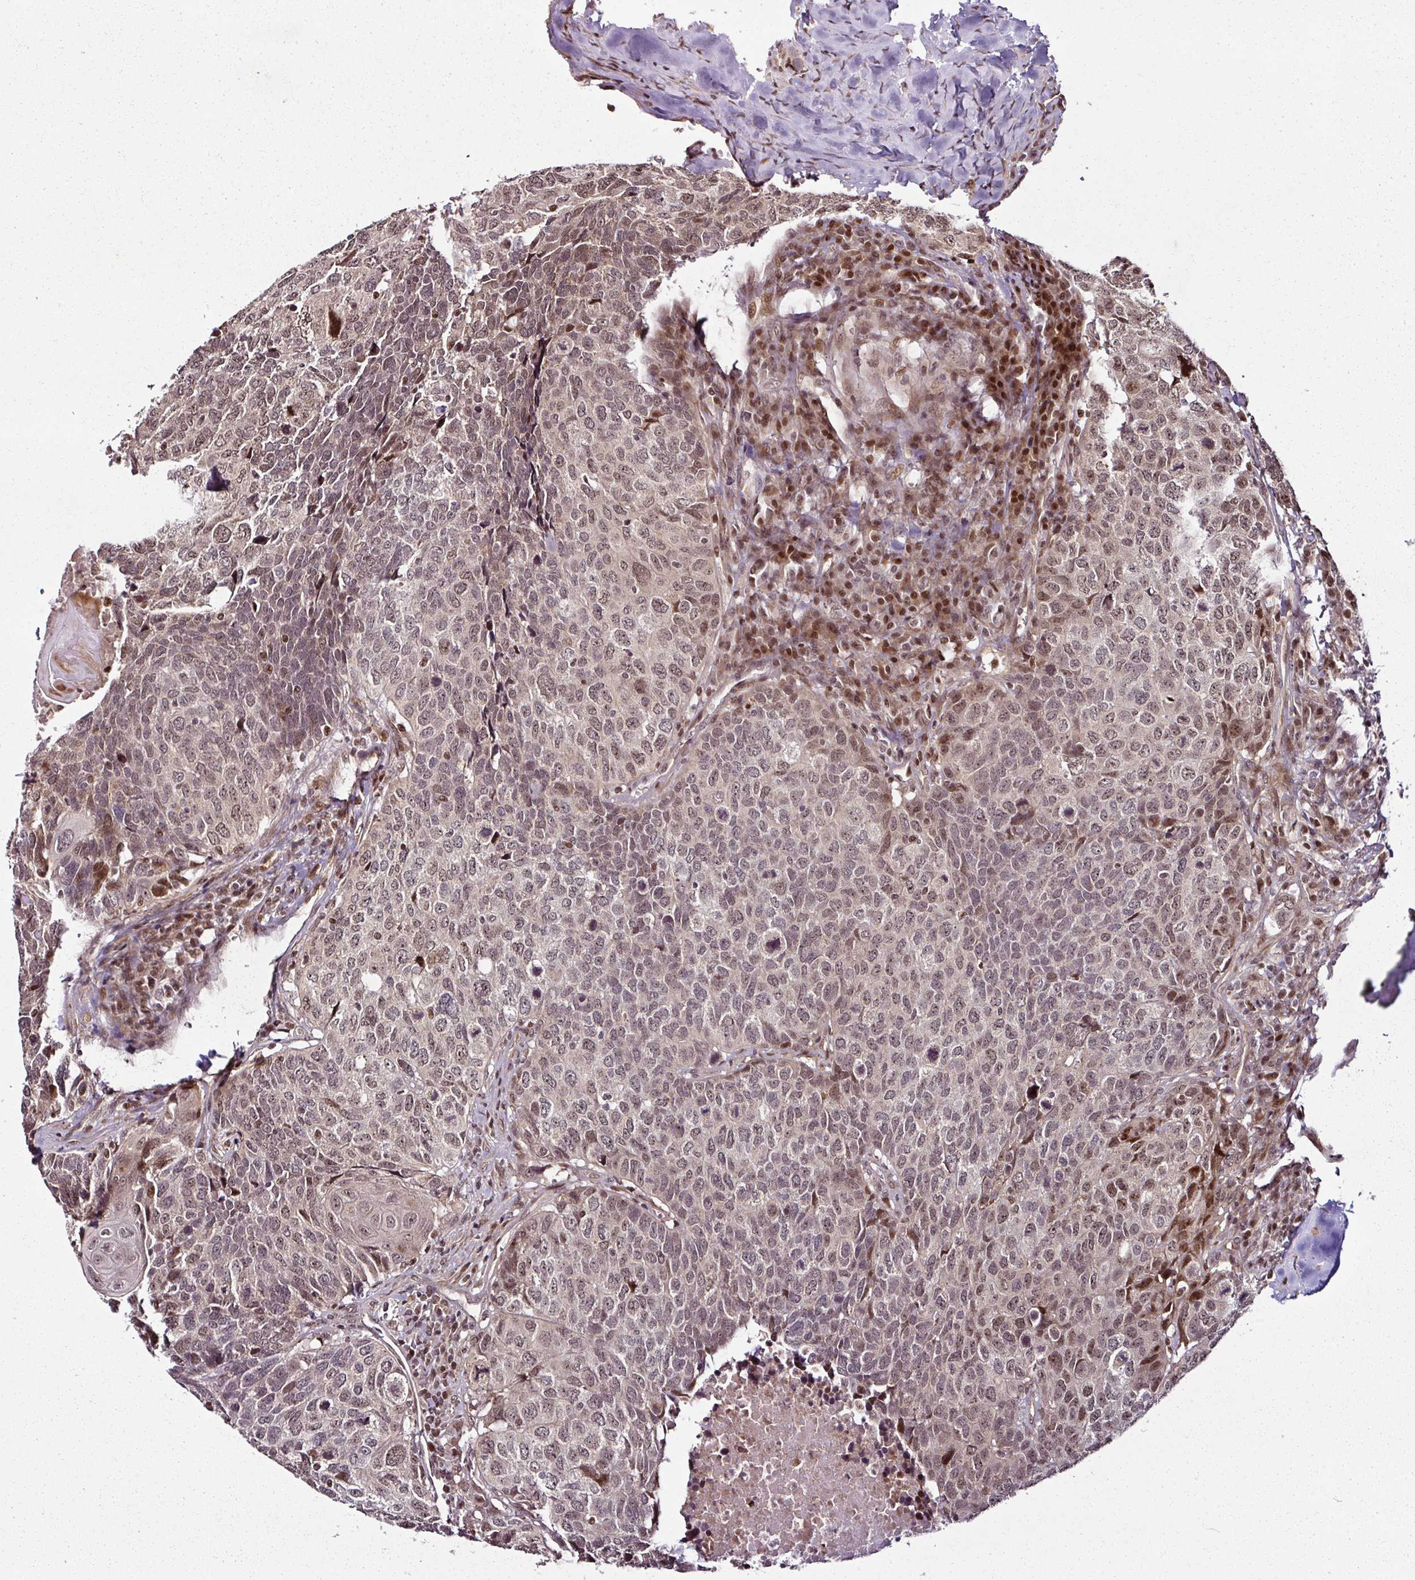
{"staining": {"intensity": "weak", "quantity": "25%-75%", "location": "nuclear"}, "tissue": "head and neck cancer", "cell_type": "Tumor cells", "image_type": "cancer", "snomed": [{"axis": "morphology", "description": "Squamous cell carcinoma, NOS"}, {"axis": "topography", "description": "Head-Neck"}], "caption": "A high-resolution image shows immunohistochemistry (IHC) staining of squamous cell carcinoma (head and neck), which exhibits weak nuclear positivity in approximately 25%-75% of tumor cells.", "gene": "COPRS", "patient": {"sex": "male", "age": 66}}